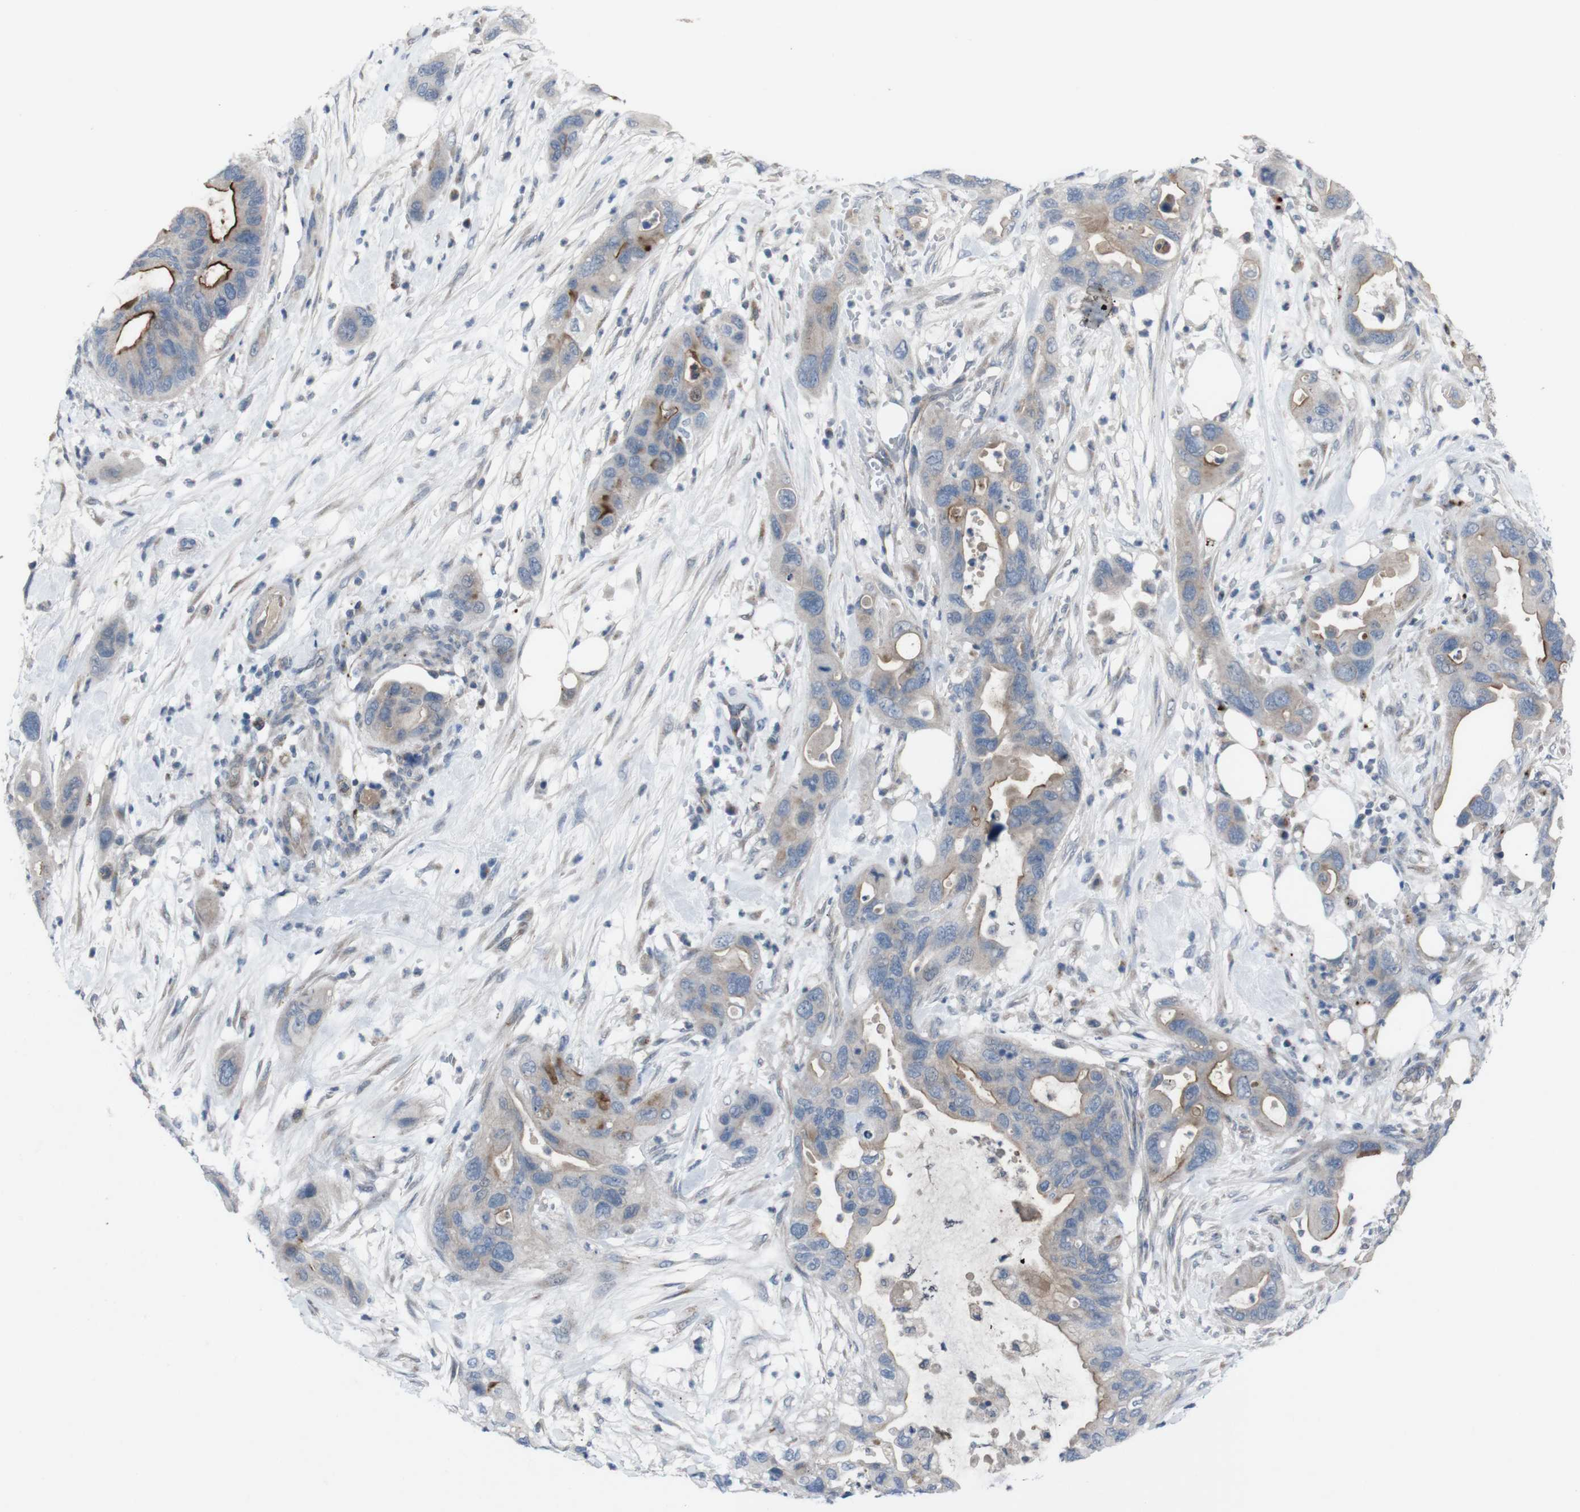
{"staining": {"intensity": "strong", "quantity": "<25%", "location": "cytoplasmic/membranous"}, "tissue": "pancreatic cancer", "cell_type": "Tumor cells", "image_type": "cancer", "snomed": [{"axis": "morphology", "description": "Adenocarcinoma, NOS"}, {"axis": "topography", "description": "Pancreas"}], "caption": "There is medium levels of strong cytoplasmic/membranous expression in tumor cells of pancreatic cancer (adenocarcinoma), as demonstrated by immunohistochemical staining (brown color).", "gene": "EFNA5", "patient": {"sex": "female", "age": 71}}